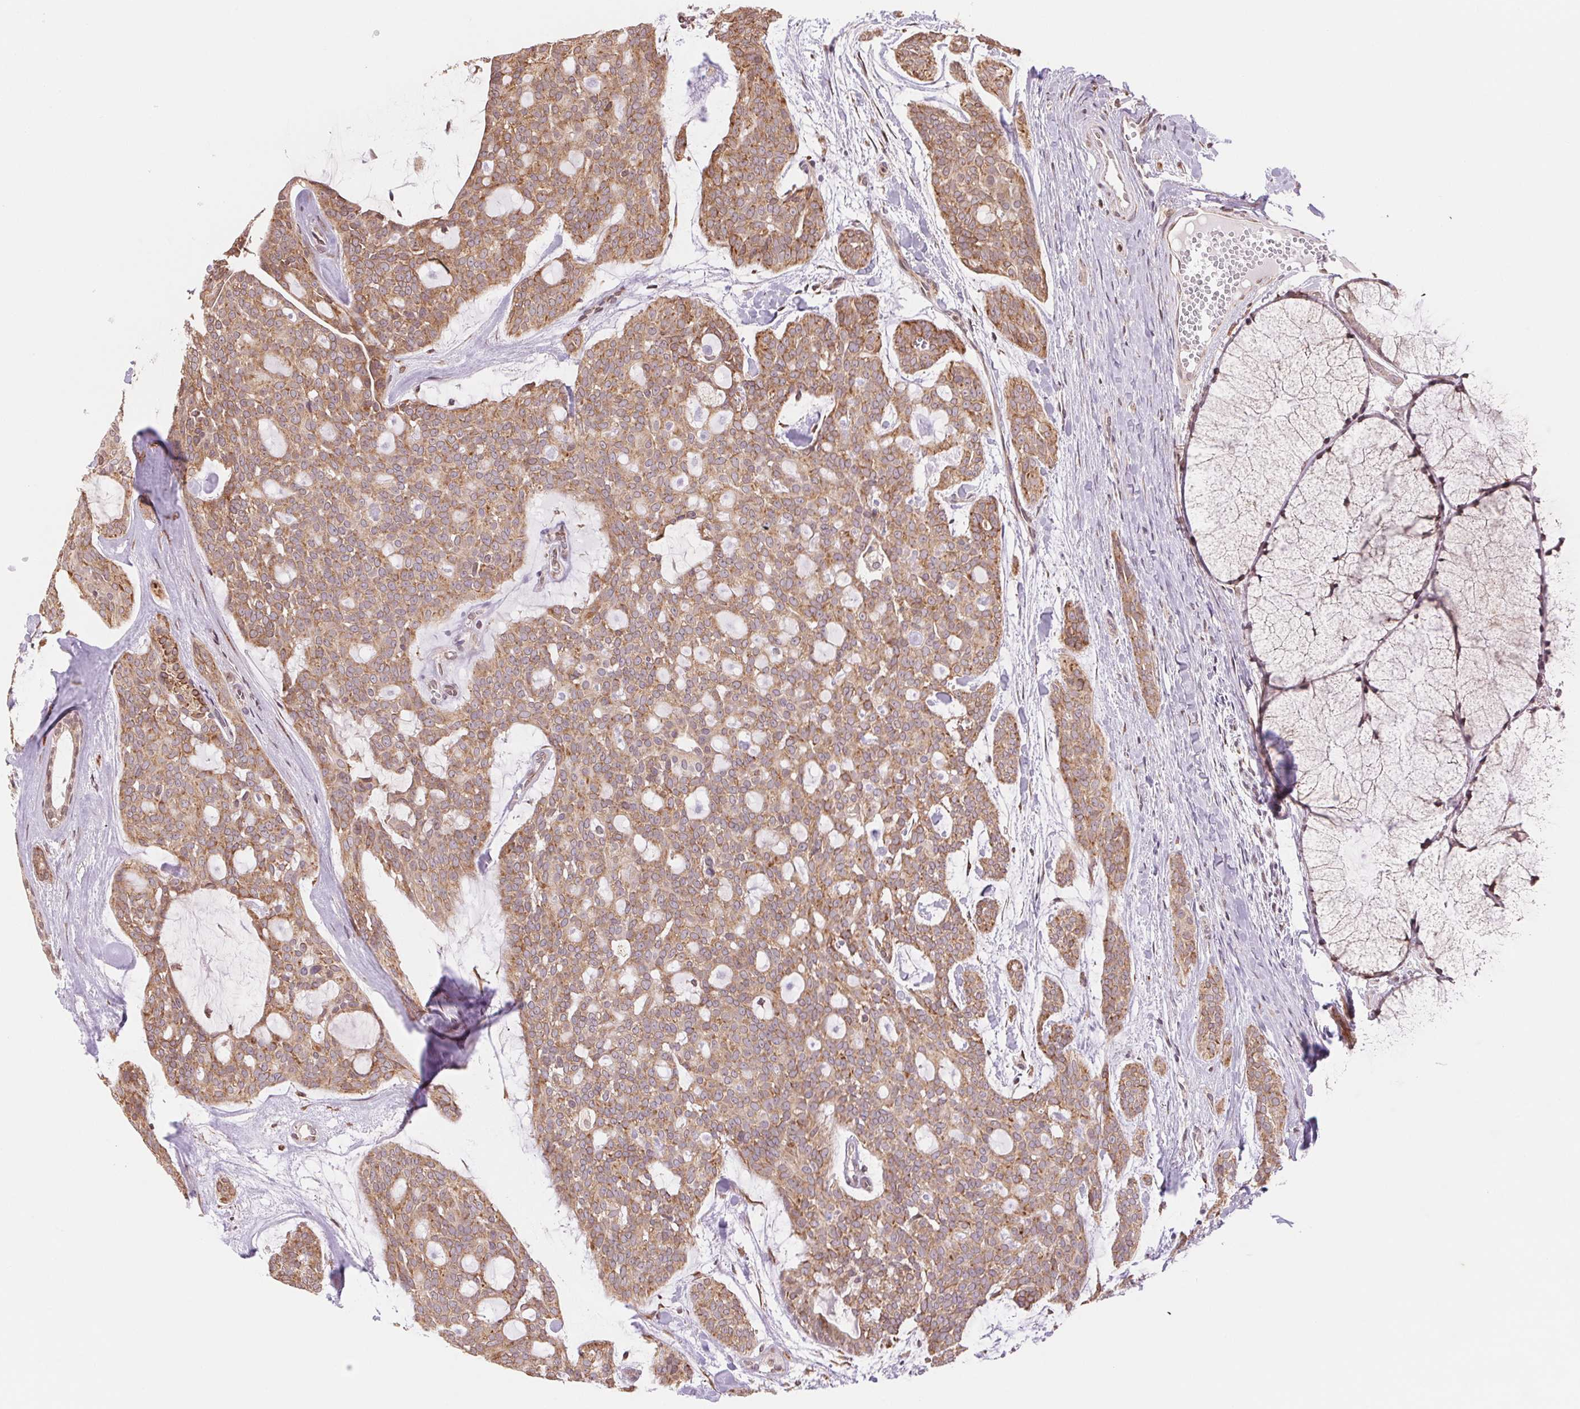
{"staining": {"intensity": "moderate", "quantity": ">75%", "location": "cytoplasmic/membranous"}, "tissue": "head and neck cancer", "cell_type": "Tumor cells", "image_type": "cancer", "snomed": [{"axis": "morphology", "description": "Adenocarcinoma, NOS"}, {"axis": "topography", "description": "Head-Neck"}], "caption": "An IHC image of neoplastic tissue is shown. Protein staining in brown highlights moderate cytoplasmic/membranous positivity in head and neck cancer within tumor cells.", "gene": "RPN1", "patient": {"sex": "male", "age": 66}}